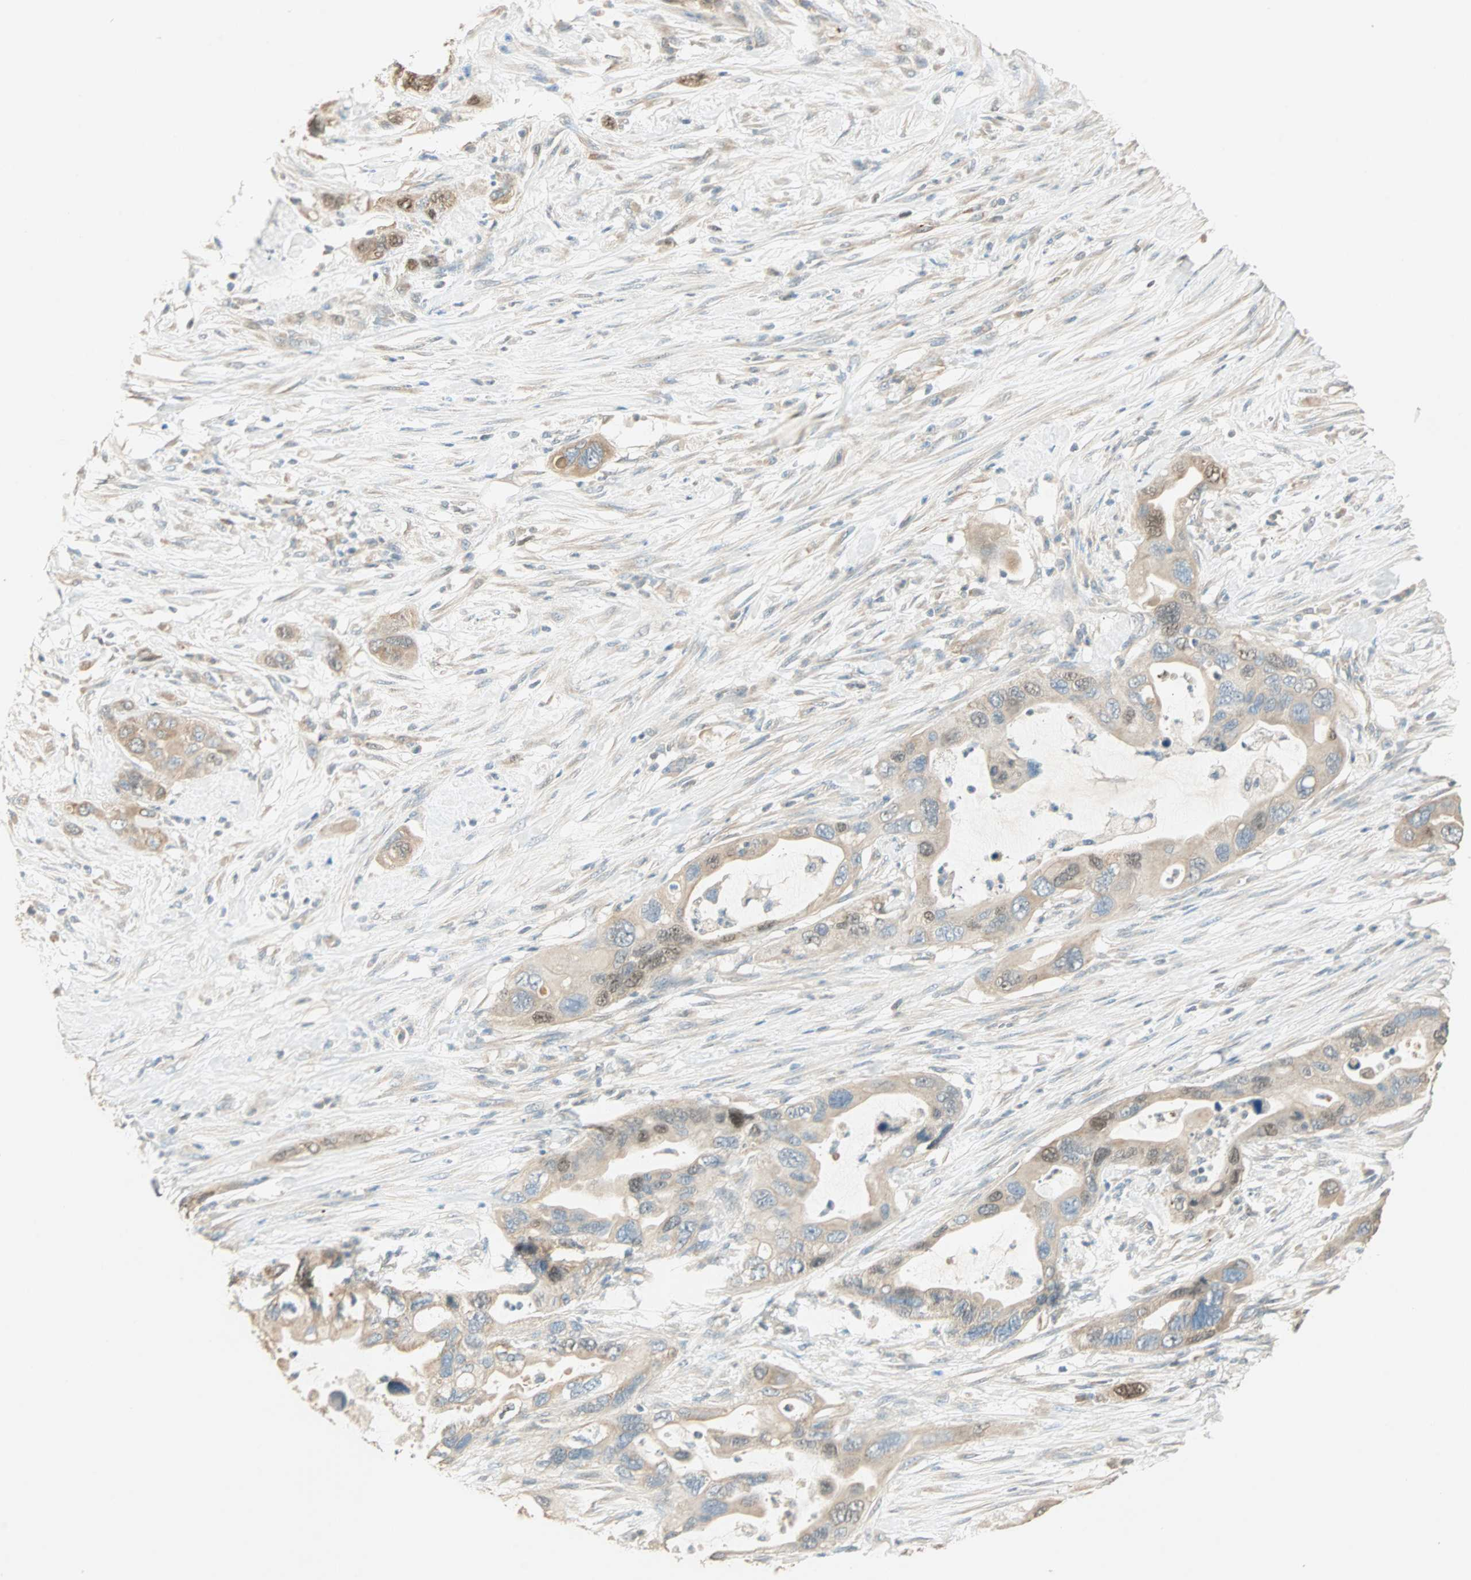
{"staining": {"intensity": "weak", "quantity": "25%-75%", "location": "cytoplasmic/membranous,nuclear"}, "tissue": "pancreatic cancer", "cell_type": "Tumor cells", "image_type": "cancer", "snomed": [{"axis": "morphology", "description": "Adenocarcinoma, NOS"}, {"axis": "topography", "description": "Pancreas"}], "caption": "Tumor cells exhibit low levels of weak cytoplasmic/membranous and nuclear expression in about 25%-75% of cells in human pancreatic adenocarcinoma.", "gene": "RAD18", "patient": {"sex": "female", "age": 71}}